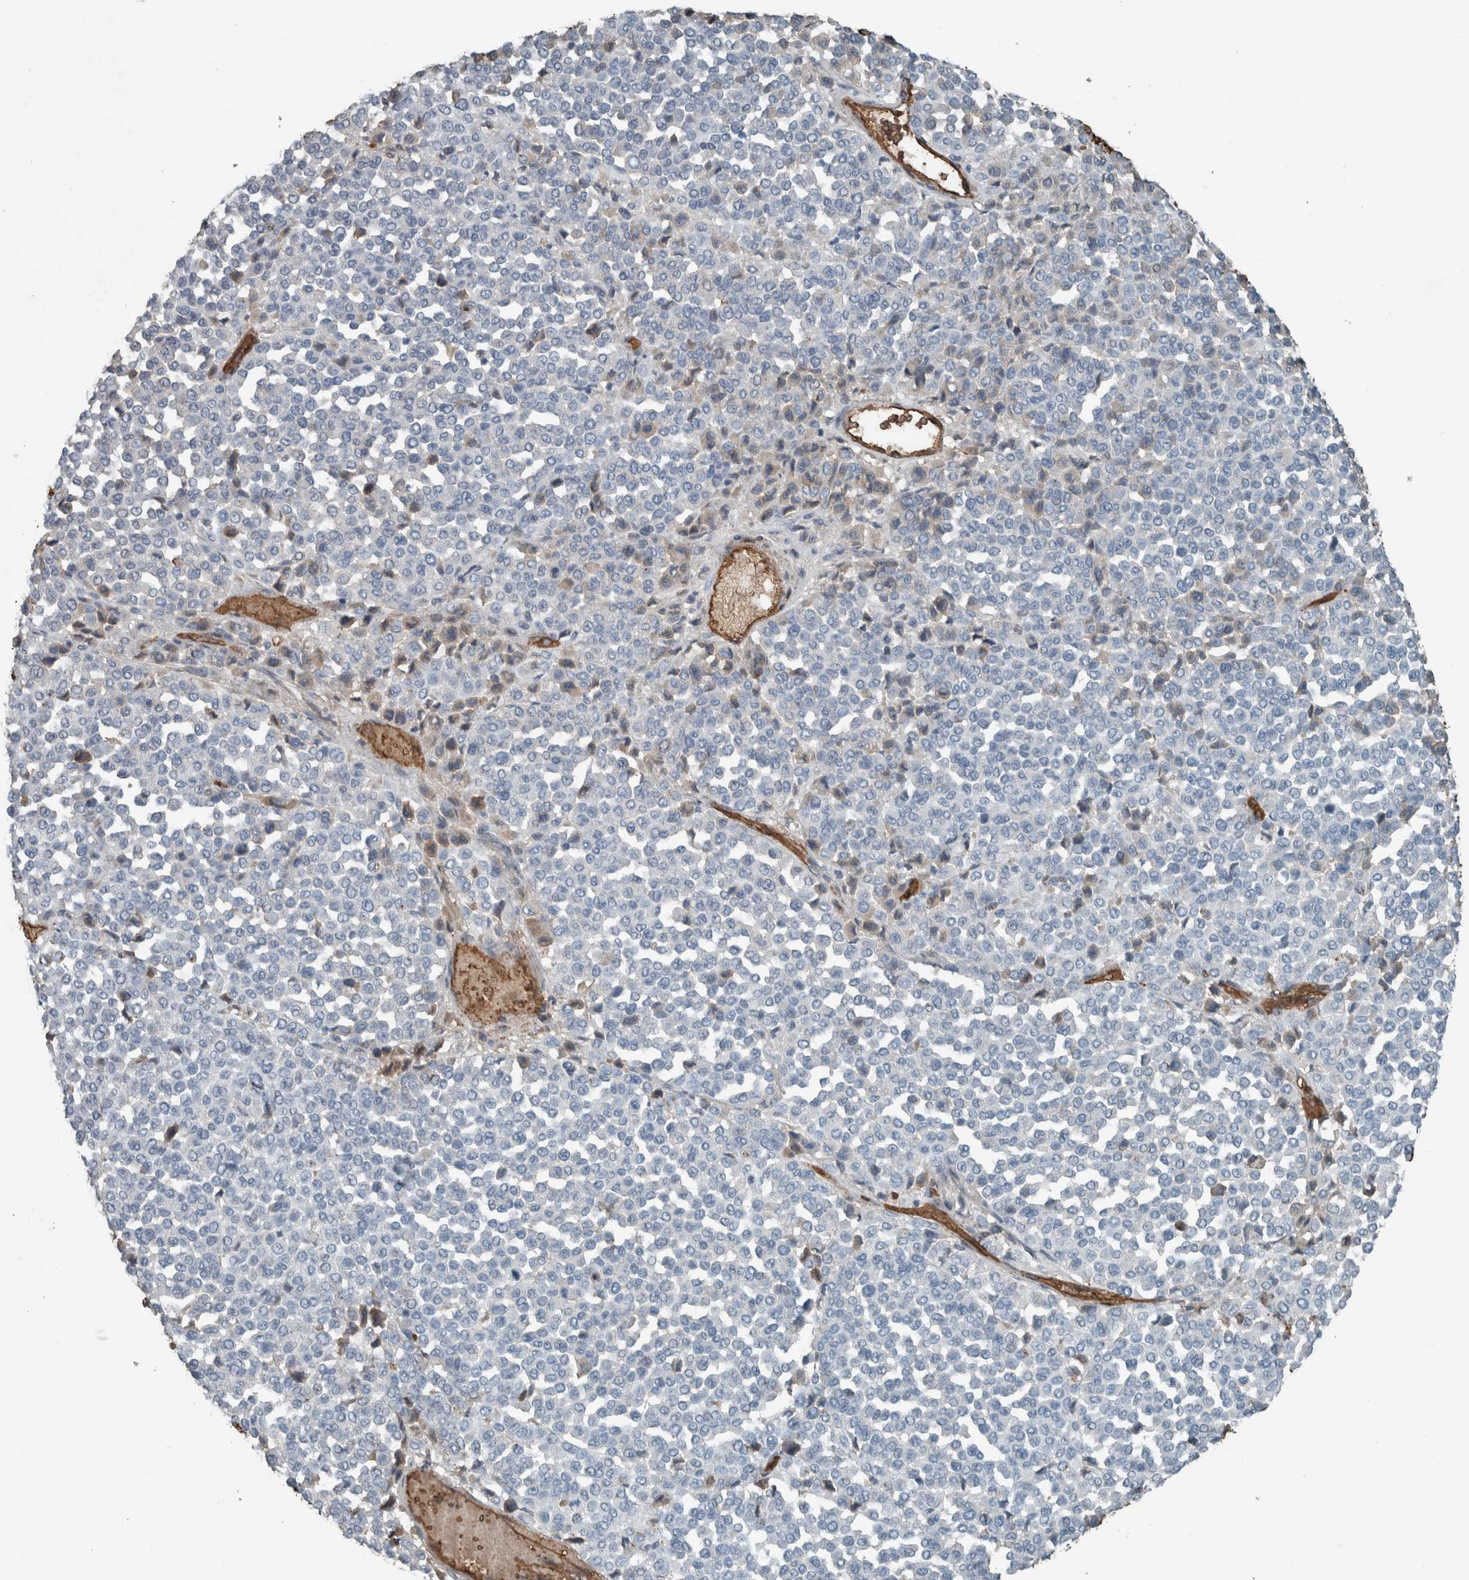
{"staining": {"intensity": "negative", "quantity": "none", "location": "none"}, "tissue": "melanoma", "cell_type": "Tumor cells", "image_type": "cancer", "snomed": [{"axis": "morphology", "description": "Malignant melanoma, Metastatic site"}, {"axis": "topography", "description": "Pancreas"}], "caption": "Tumor cells show no significant protein positivity in melanoma.", "gene": "LBP", "patient": {"sex": "female", "age": 30}}